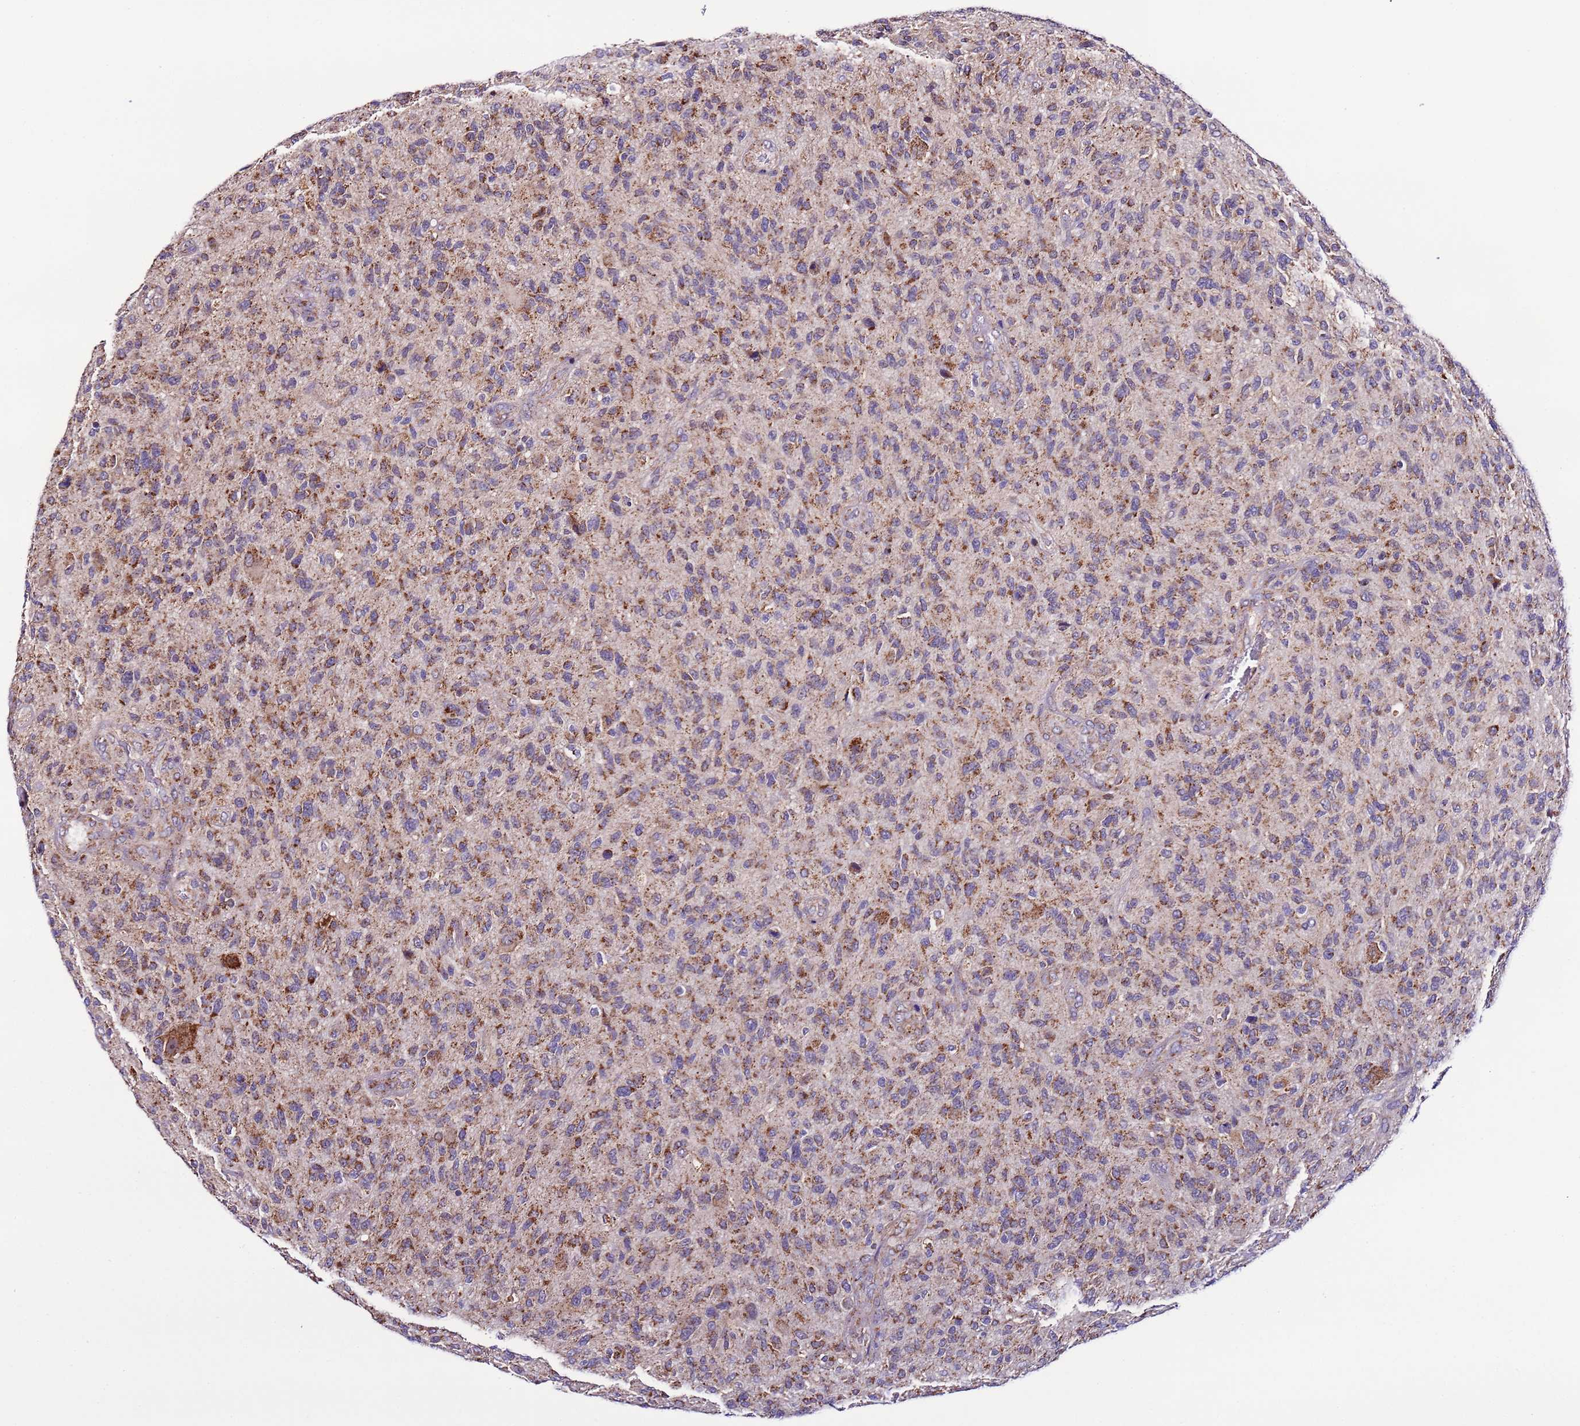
{"staining": {"intensity": "moderate", "quantity": "25%-75%", "location": "cytoplasmic/membranous"}, "tissue": "glioma", "cell_type": "Tumor cells", "image_type": "cancer", "snomed": [{"axis": "morphology", "description": "Glioma, malignant, High grade"}, {"axis": "topography", "description": "Brain"}], "caption": "This photomicrograph exhibits immunohistochemistry staining of glioma, with medium moderate cytoplasmic/membranous staining in about 25%-75% of tumor cells.", "gene": "UEVLD", "patient": {"sex": "male", "age": 47}}